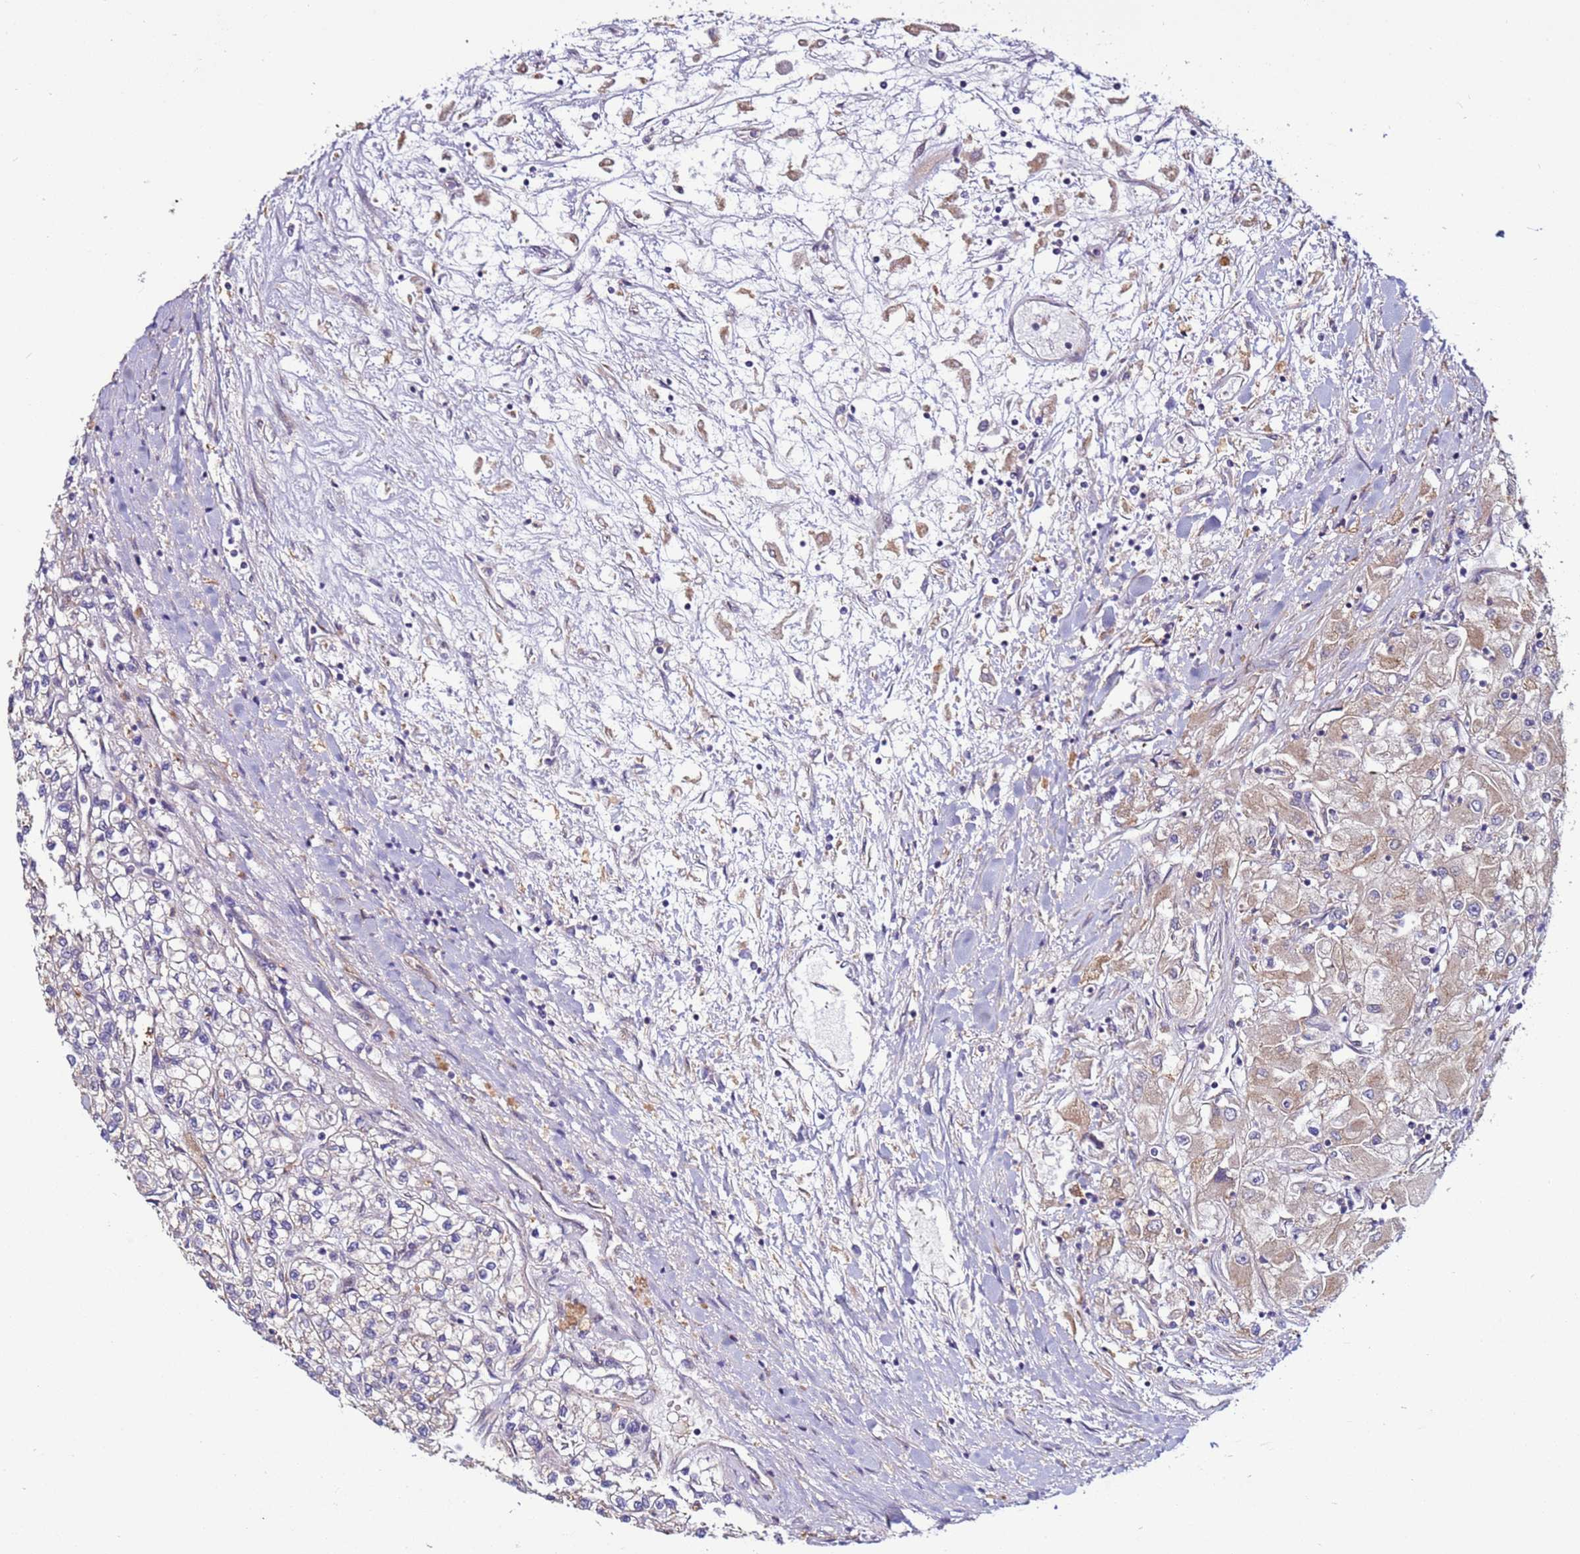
{"staining": {"intensity": "weak", "quantity": "<25%", "location": "cytoplasmic/membranous"}, "tissue": "renal cancer", "cell_type": "Tumor cells", "image_type": "cancer", "snomed": [{"axis": "morphology", "description": "Adenocarcinoma, NOS"}, {"axis": "topography", "description": "Kidney"}], "caption": "The immunohistochemistry photomicrograph has no significant staining in tumor cells of renal cancer tissue.", "gene": "MCRIP1", "patient": {"sex": "male", "age": 80}}